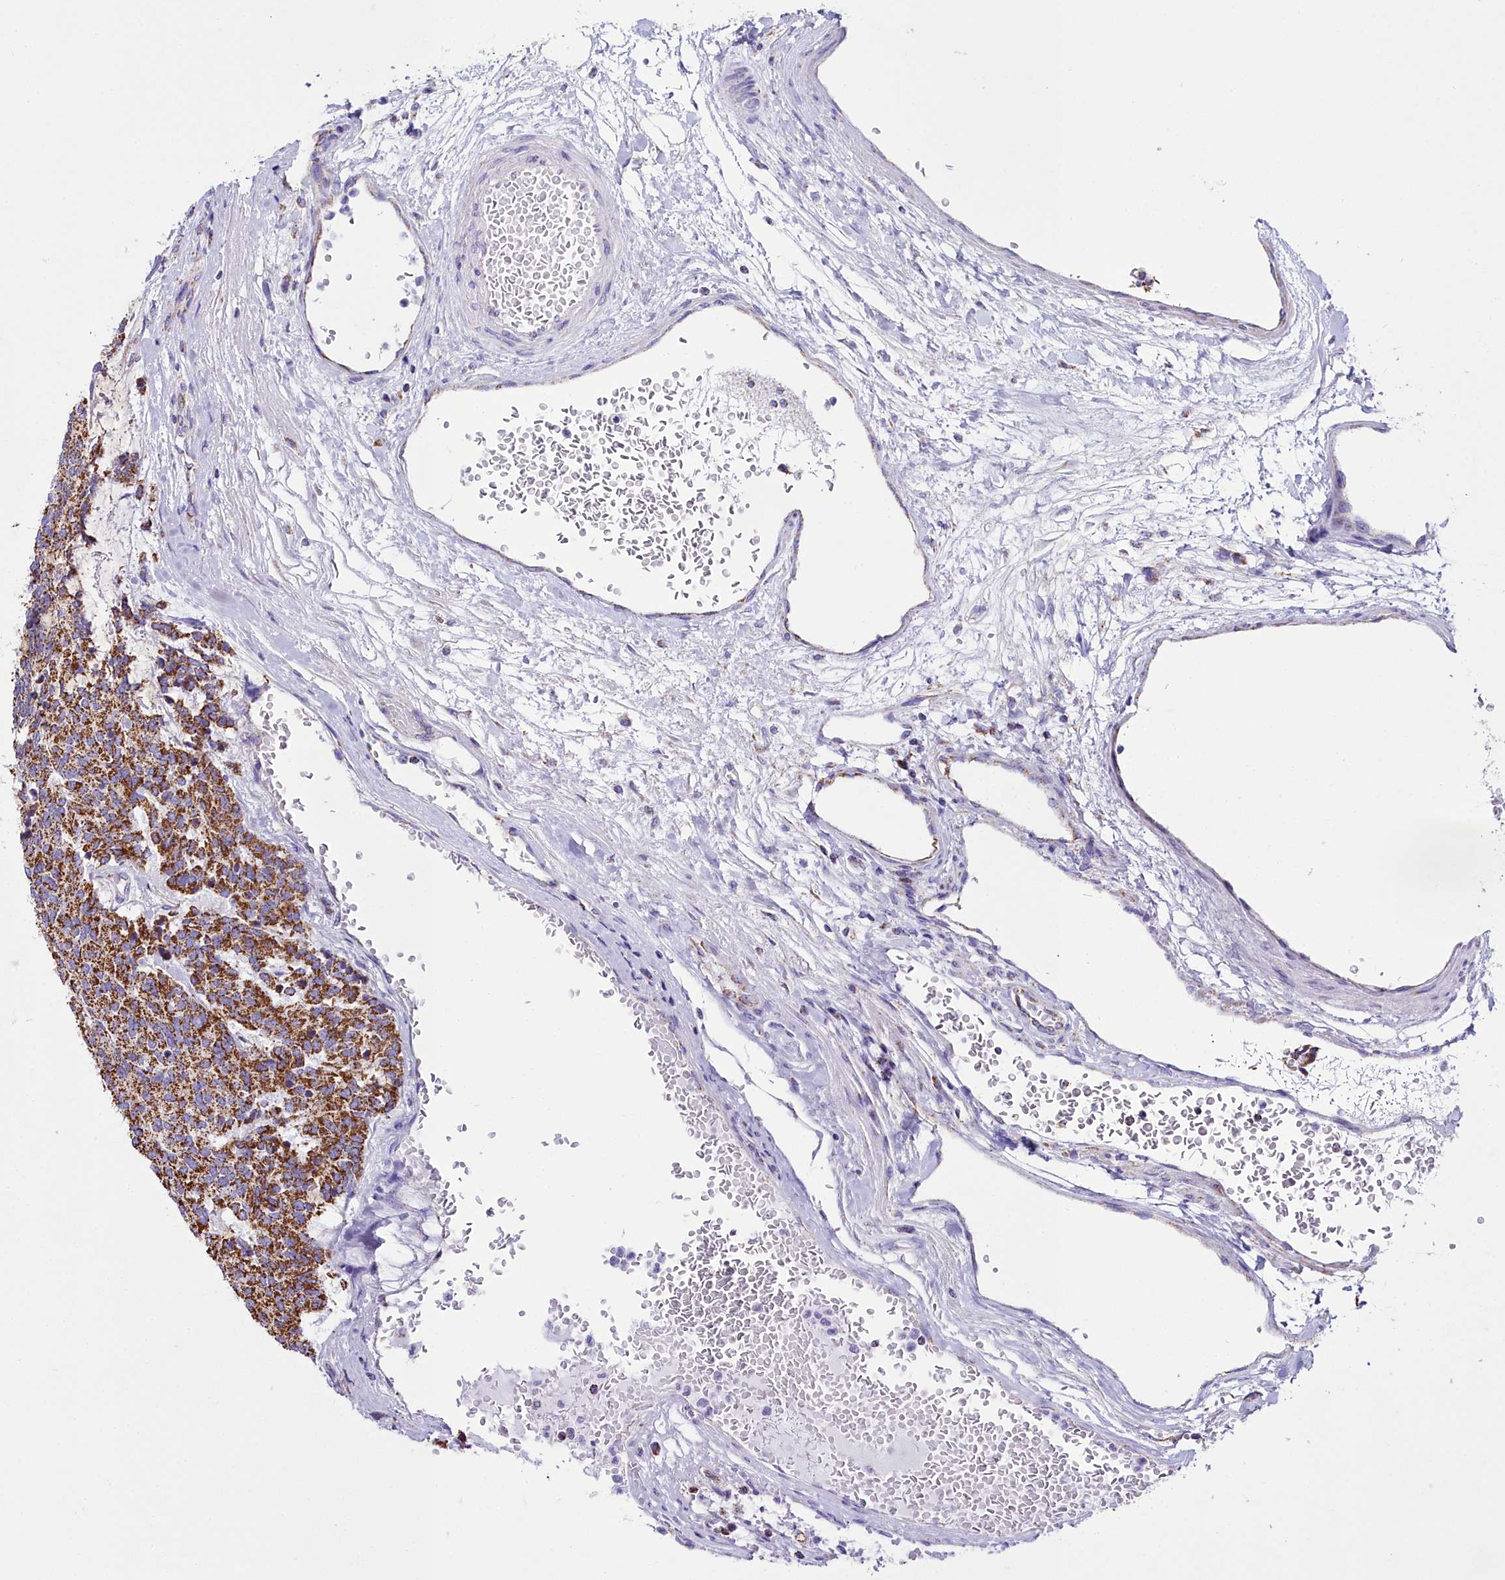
{"staining": {"intensity": "strong", "quantity": ">75%", "location": "cytoplasmic/membranous"}, "tissue": "carcinoid", "cell_type": "Tumor cells", "image_type": "cancer", "snomed": [{"axis": "morphology", "description": "Carcinoid, malignant, NOS"}, {"axis": "topography", "description": "Pancreas"}], "caption": "Carcinoid was stained to show a protein in brown. There is high levels of strong cytoplasmic/membranous positivity in approximately >75% of tumor cells.", "gene": "WDFY3", "patient": {"sex": "female", "age": 54}}